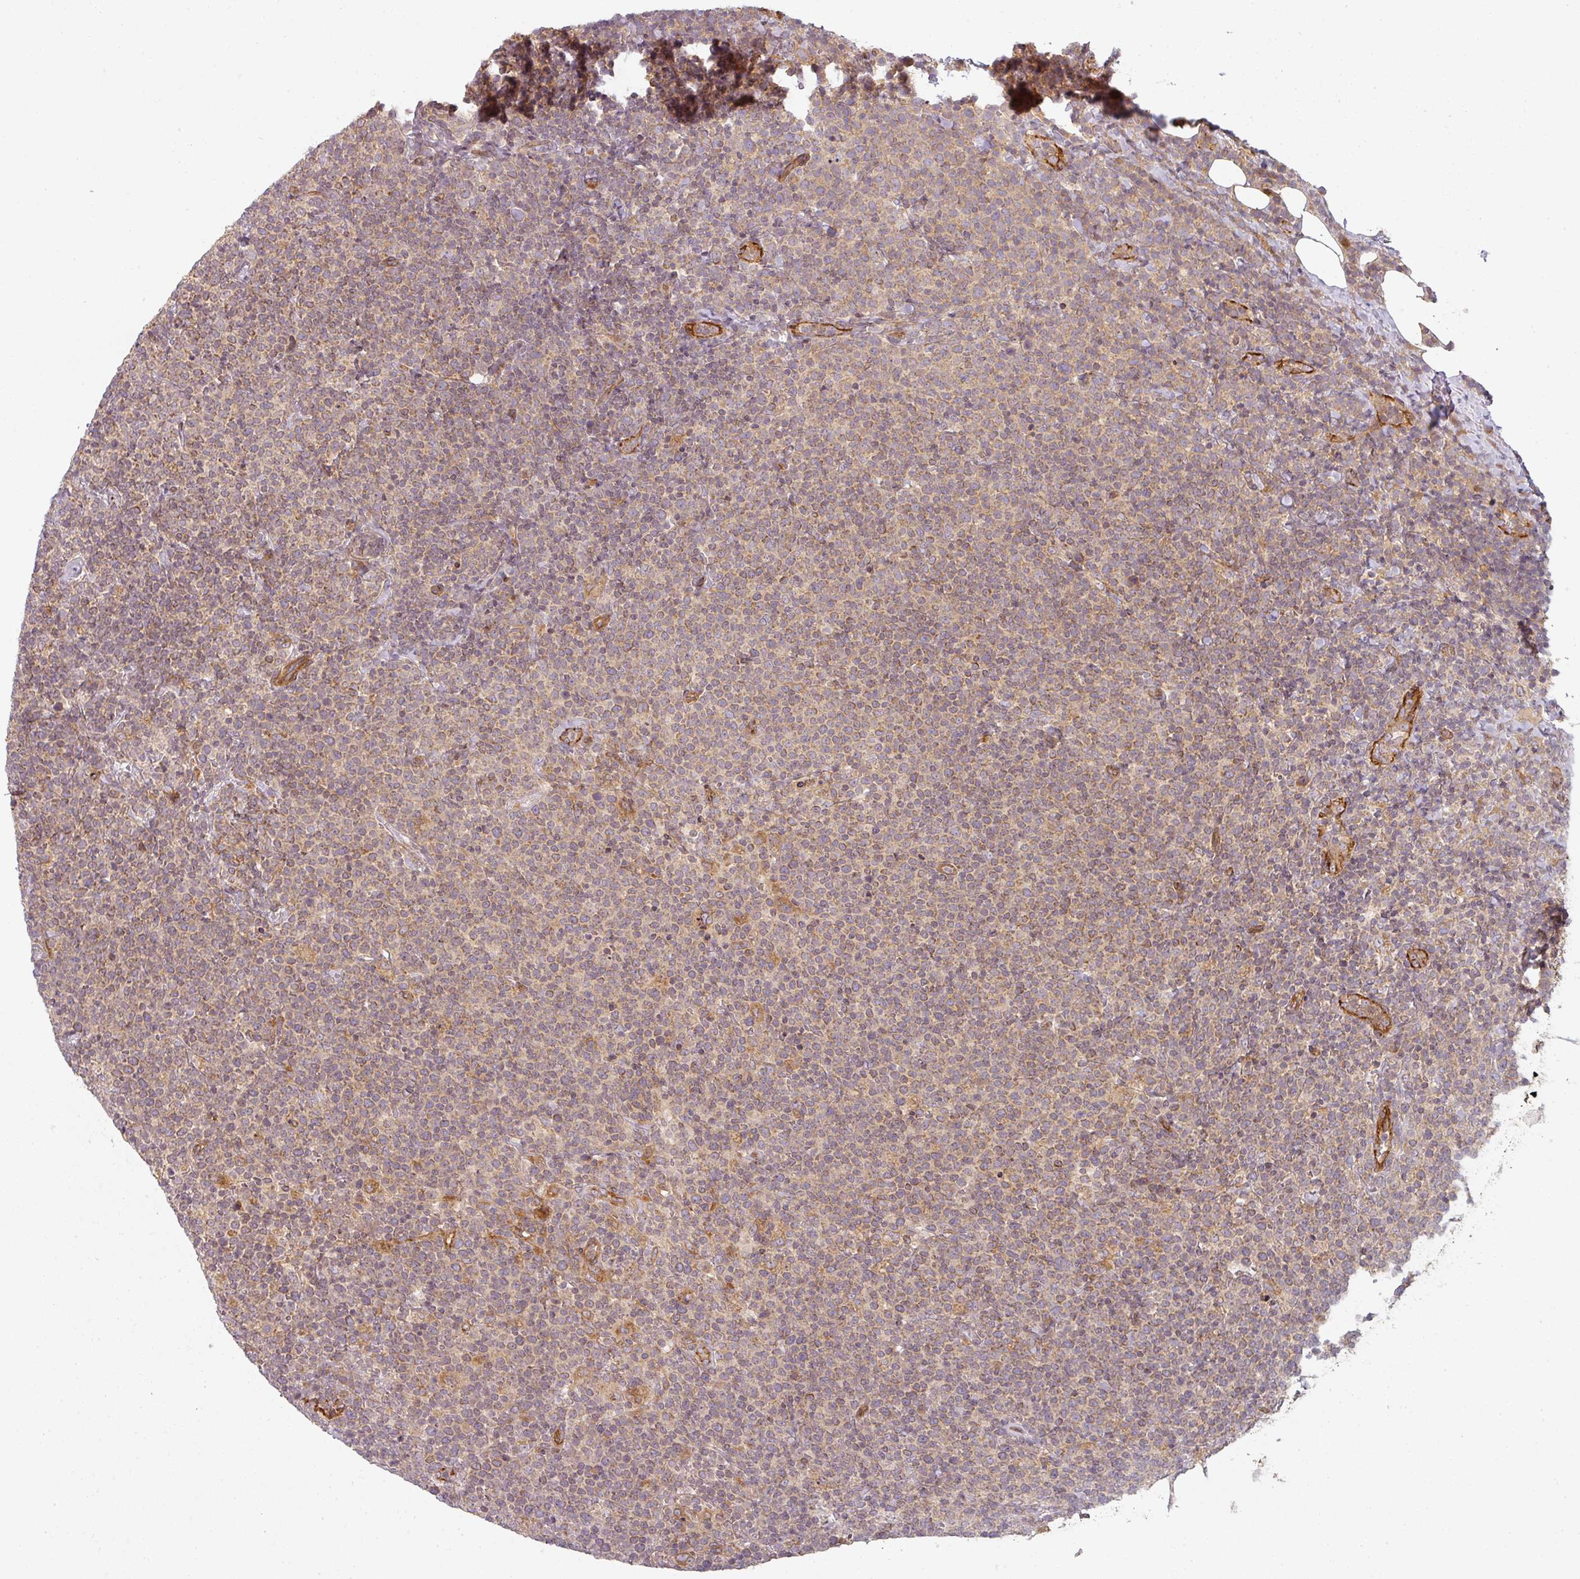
{"staining": {"intensity": "weak", "quantity": ">75%", "location": "cytoplasmic/membranous"}, "tissue": "lymphoma", "cell_type": "Tumor cells", "image_type": "cancer", "snomed": [{"axis": "morphology", "description": "Malignant lymphoma, non-Hodgkin's type, High grade"}, {"axis": "topography", "description": "Lymph node"}], "caption": "A micrograph showing weak cytoplasmic/membranous staining in about >75% of tumor cells in malignant lymphoma, non-Hodgkin's type (high-grade), as visualized by brown immunohistochemical staining.", "gene": "CNOT1", "patient": {"sex": "male", "age": 61}}